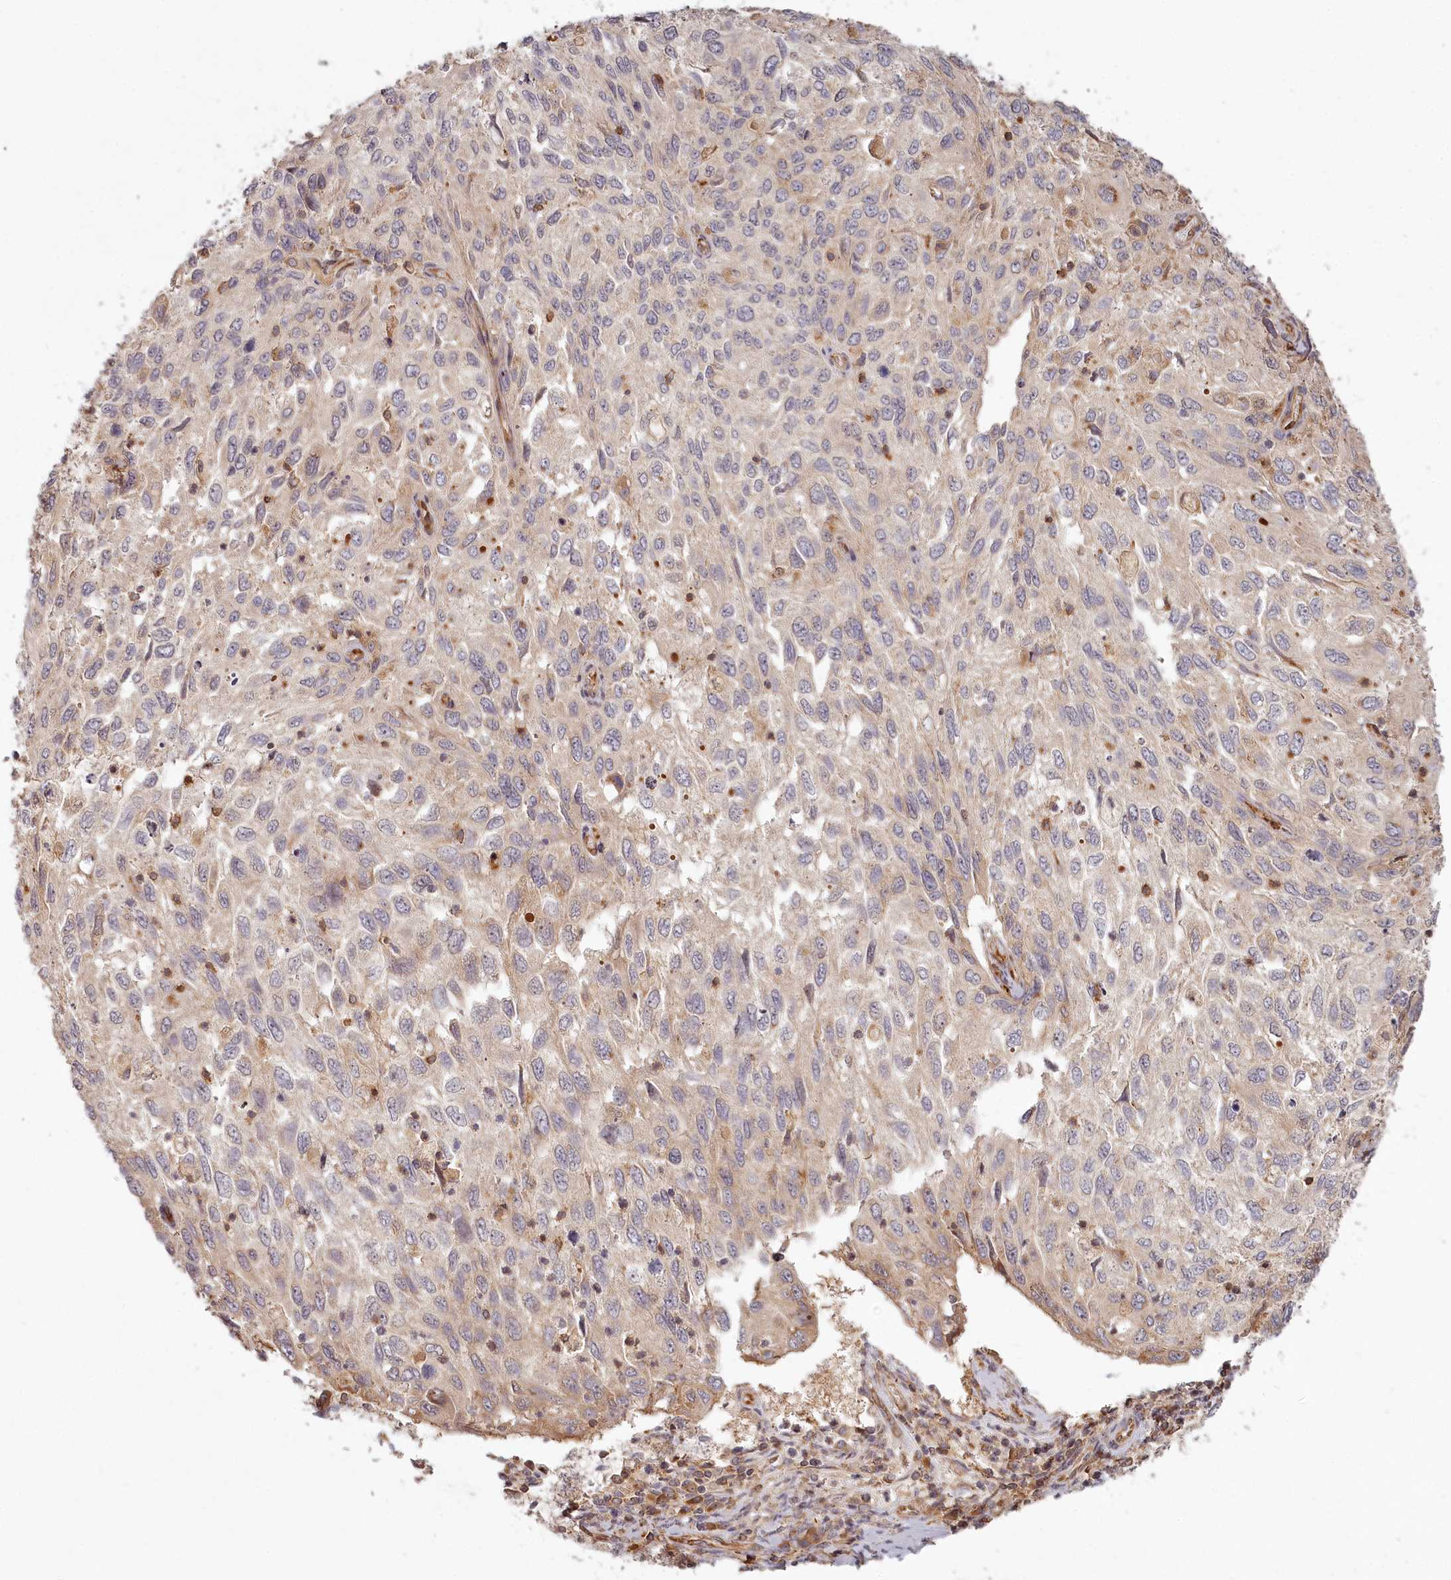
{"staining": {"intensity": "weak", "quantity": "<25%", "location": "cytoplasmic/membranous"}, "tissue": "cervical cancer", "cell_type": "Tumor cells", "image_type": "cancer", "snomed": [{"axis": "morphology", "description": "Squamous cell carcinoma, NOS"}, {"axis": "topography", "description": "Cervix"}], "caption": "IHC of cervical cancer exhibits no expression in tumor cells.", "gene": "TMIE", "patient": {"sex": "female", "age": 70}}